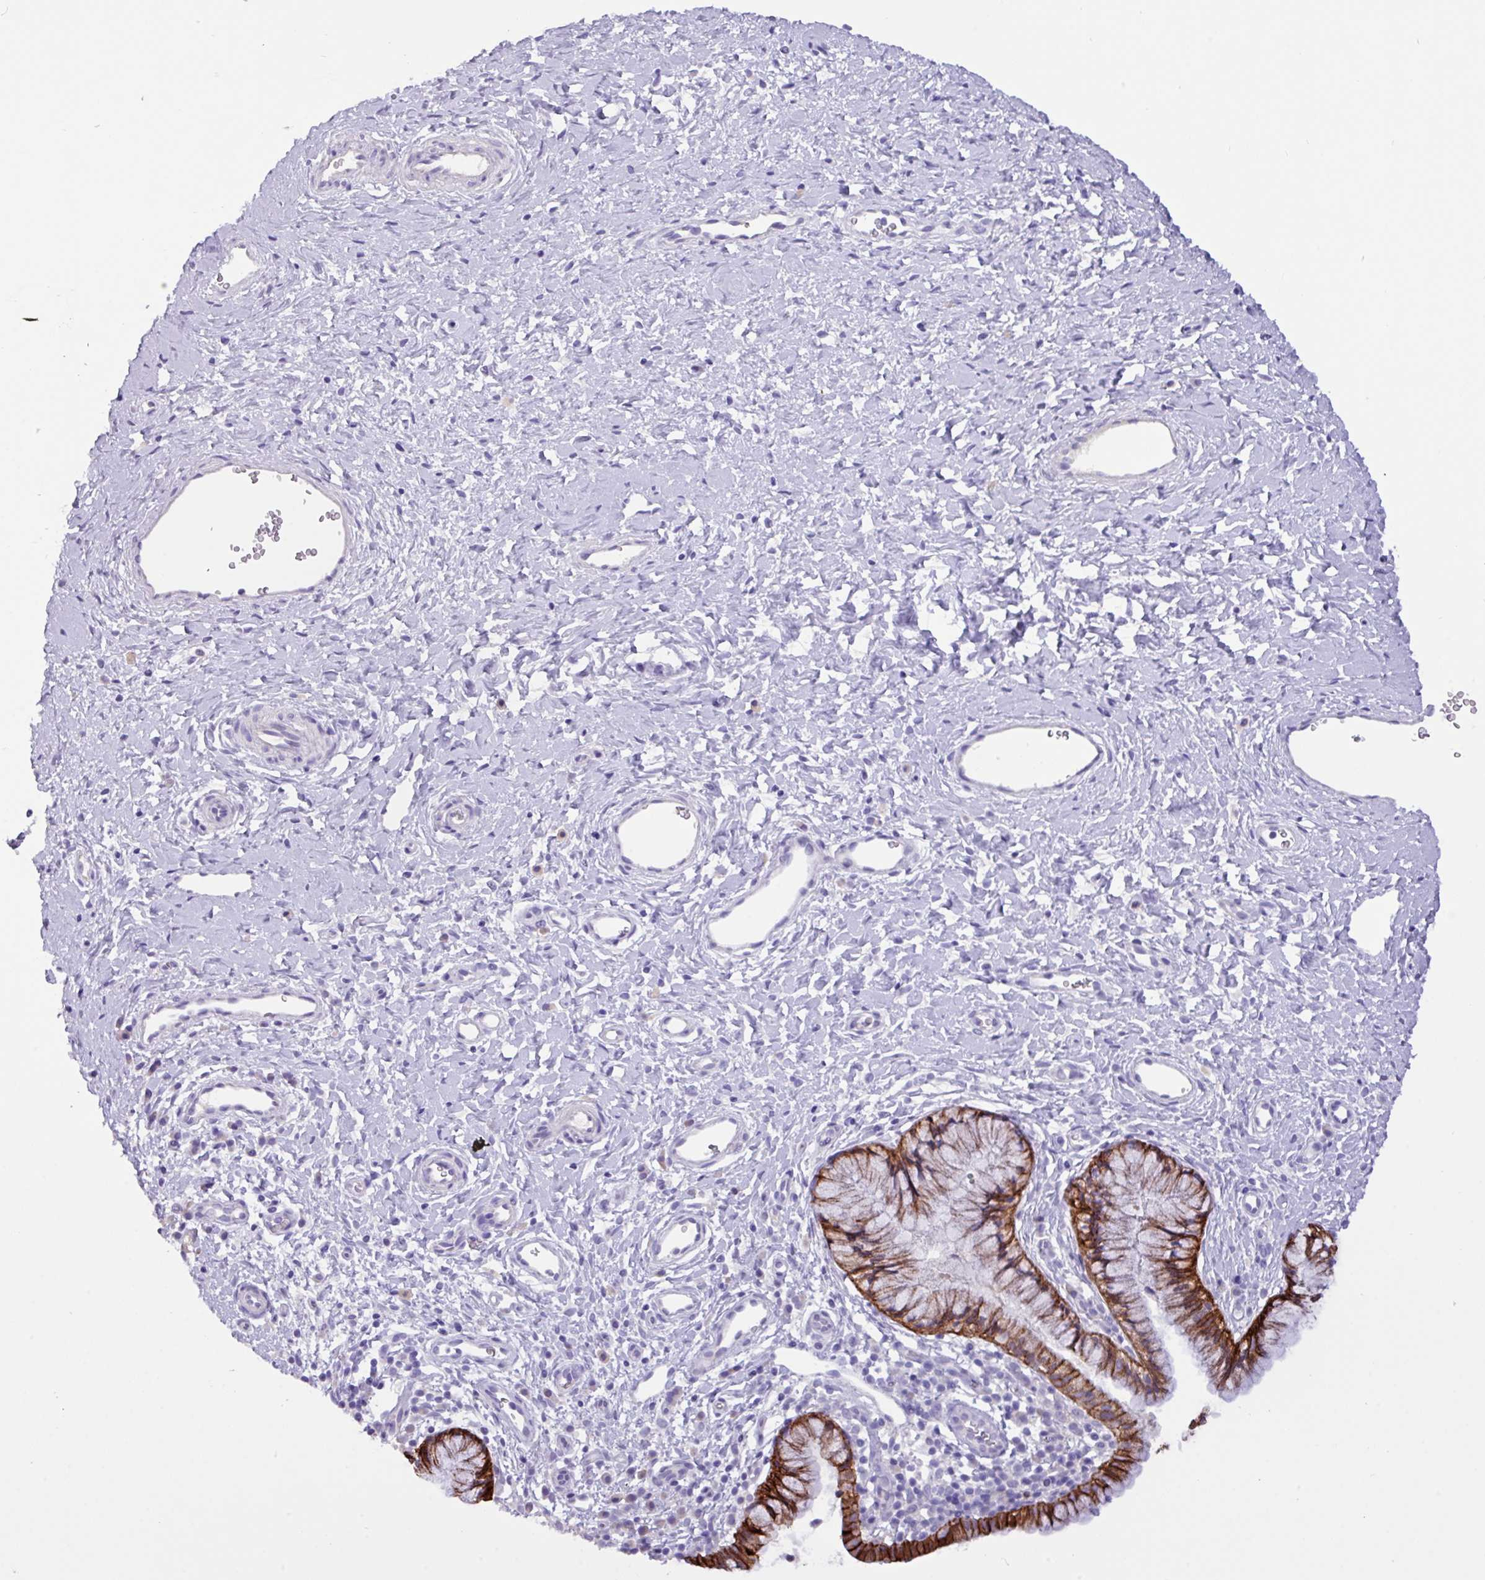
{"staining": {"intensity": "strong", "quantity": ">75%", "location": "cytoplasmic/membranous"}, "tissue": "cervix", "cell_type": "Glandular cells", "image_type": "normal", "snomed": [{"axis": "morphology", "description": "Normal tissue, NOS"}, {"axis": "topography", "description": "Cervix"}], "caption": "Protein expression analysis of normal human cervix reveals strong cytoplasmic/membranous staining in approximately >75% of glandular cells.", "gene": "EPCAM", "patient": {"sex": "female", "age": 36}}